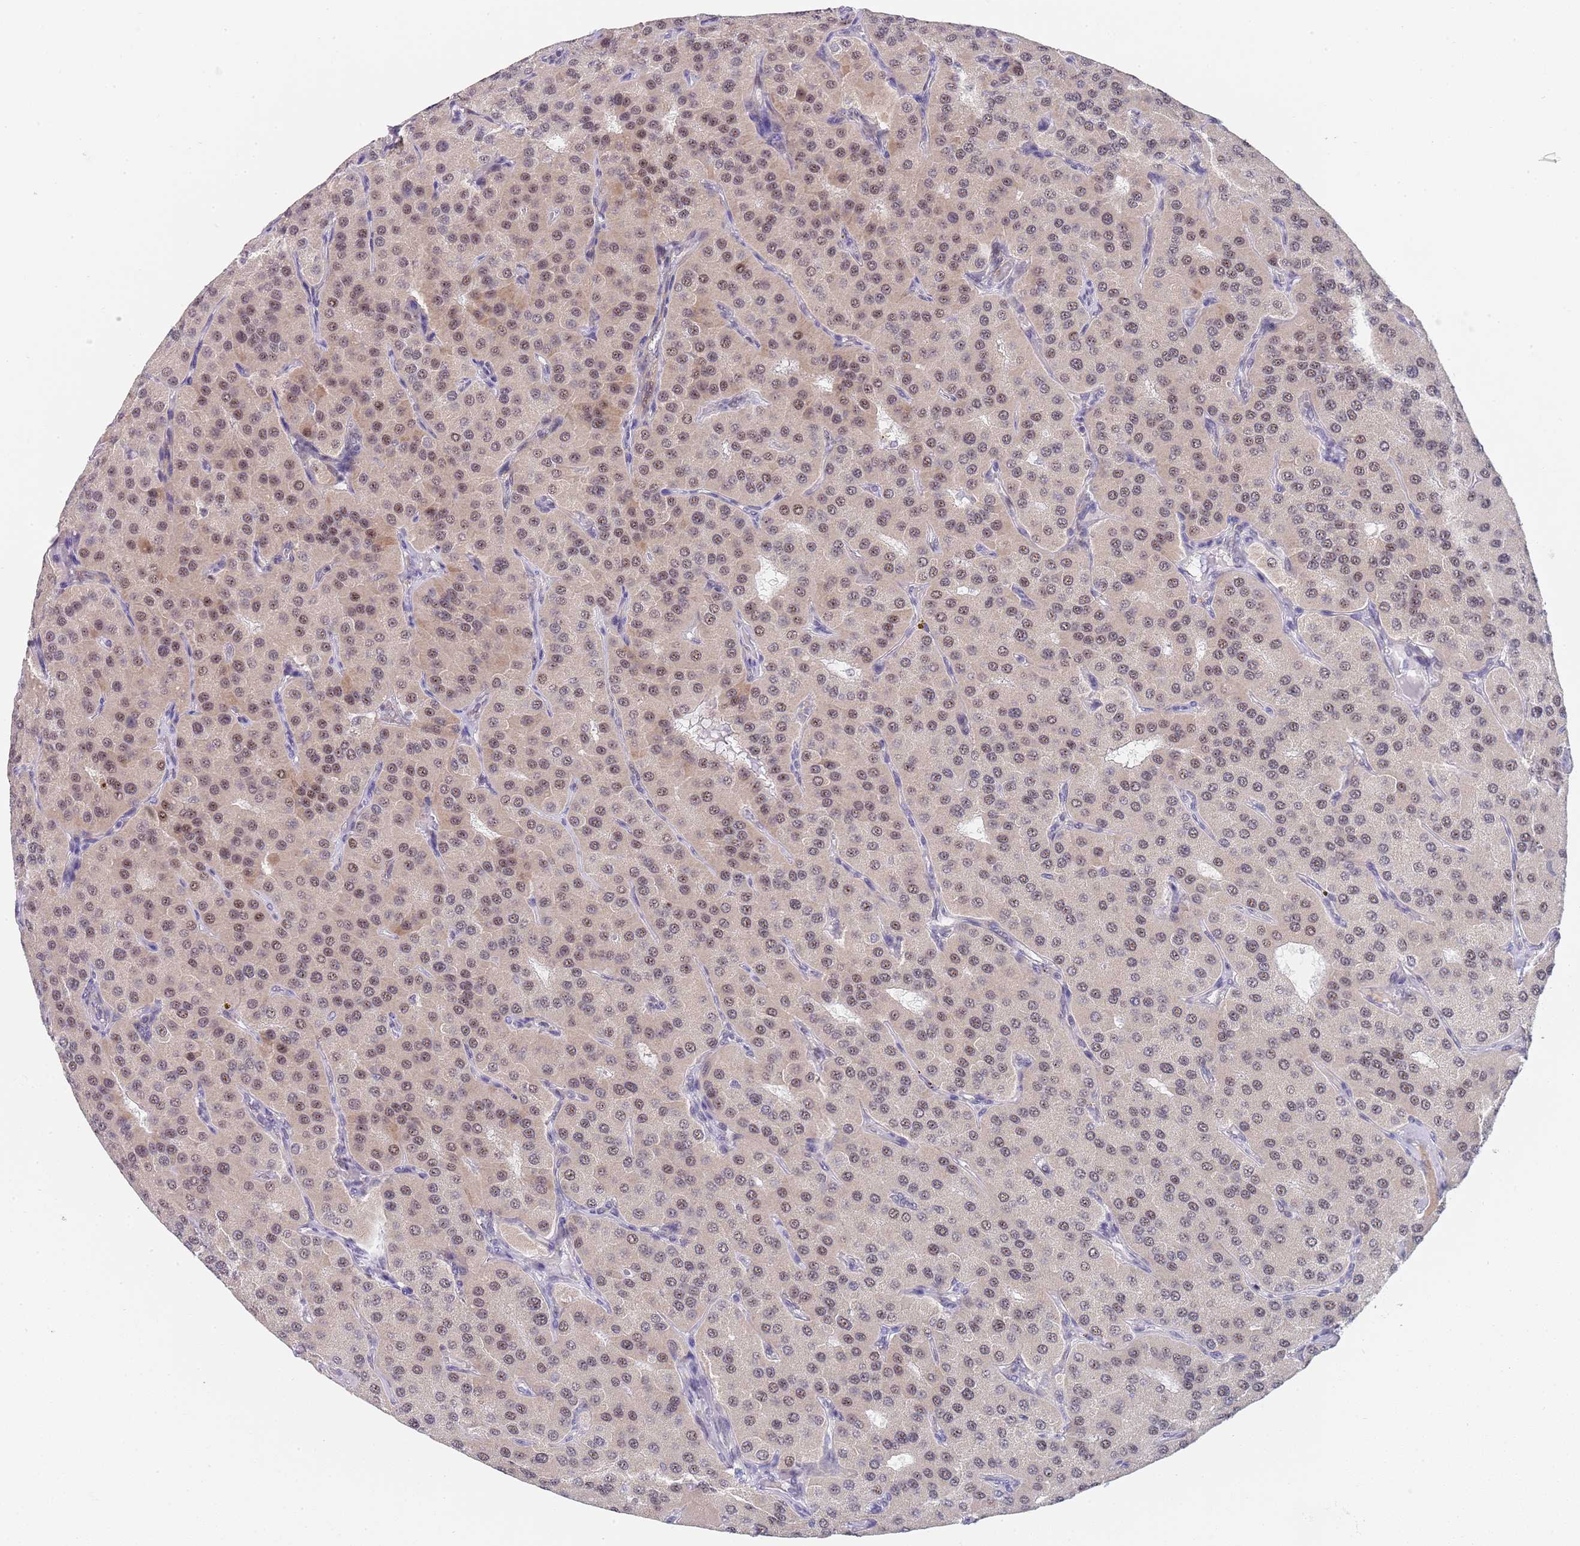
{"staining": {"intensity": "weak", "quantity": ">75%", "location": "nuclear"}, "tissue": "parathyroid gland", "cell_type": "Glandular cells", "image_type": "normal", "snomed": [{"axis": "morphology", "description": "Normal tissue, NOS"}, {"axis": "morphology", "description": "Adenoma, NOS"}, {"axis": "topography", "description": "Parathyroid gland"}], "caption": "Weak nuclear protein staining is present in approximately >75% of glandular cells in parathyroid gland.", "gene": "PLCL2", "patient": {"sex": "female", "age": 86}}